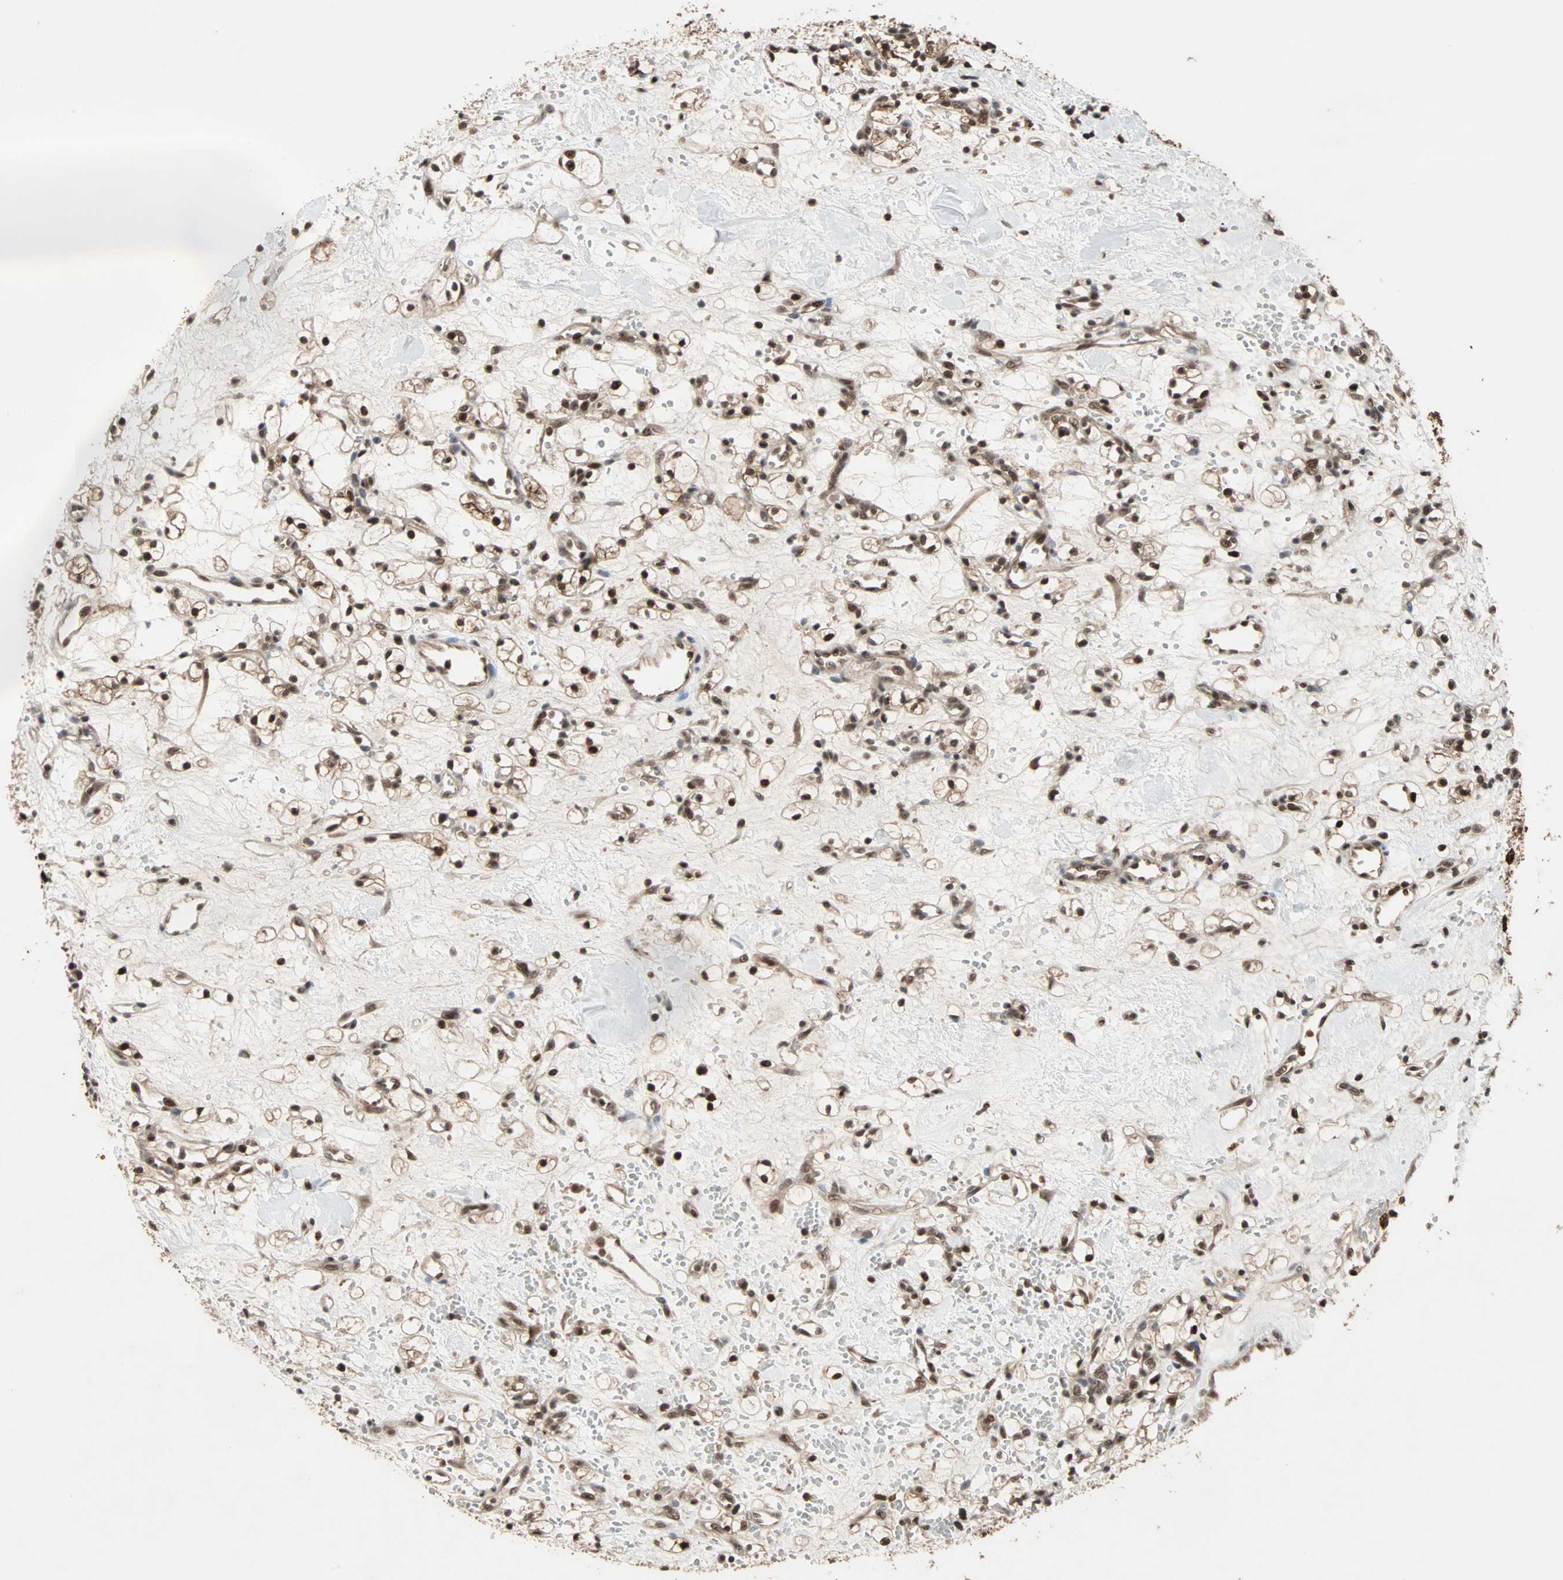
{"staining": {"intensity": "strong", "quantity": ">75%", "location": "cytoplasmic/membranous,nuclear"}, "tissue": "renal cancer", "cell_type": "Tumor cells", "image_type": "cancer", "snomed": [{"axis": "morphology", "description": "Adenocarcinoma, NOS"}, {"axis": "topography", "description": "Kidney"}], "caption": "IHC image of neoplastic tissue: human renal cancer stained using IHC displays high levels of strong protein expression localized specifically in the cytoplasmic/membranous and nuclear of tumor cells, appearing as a cytoplasmic/membranous and nuclear brown color.", "gene": "ZNF44", "patient": {"sex": "female", "age": 60}}